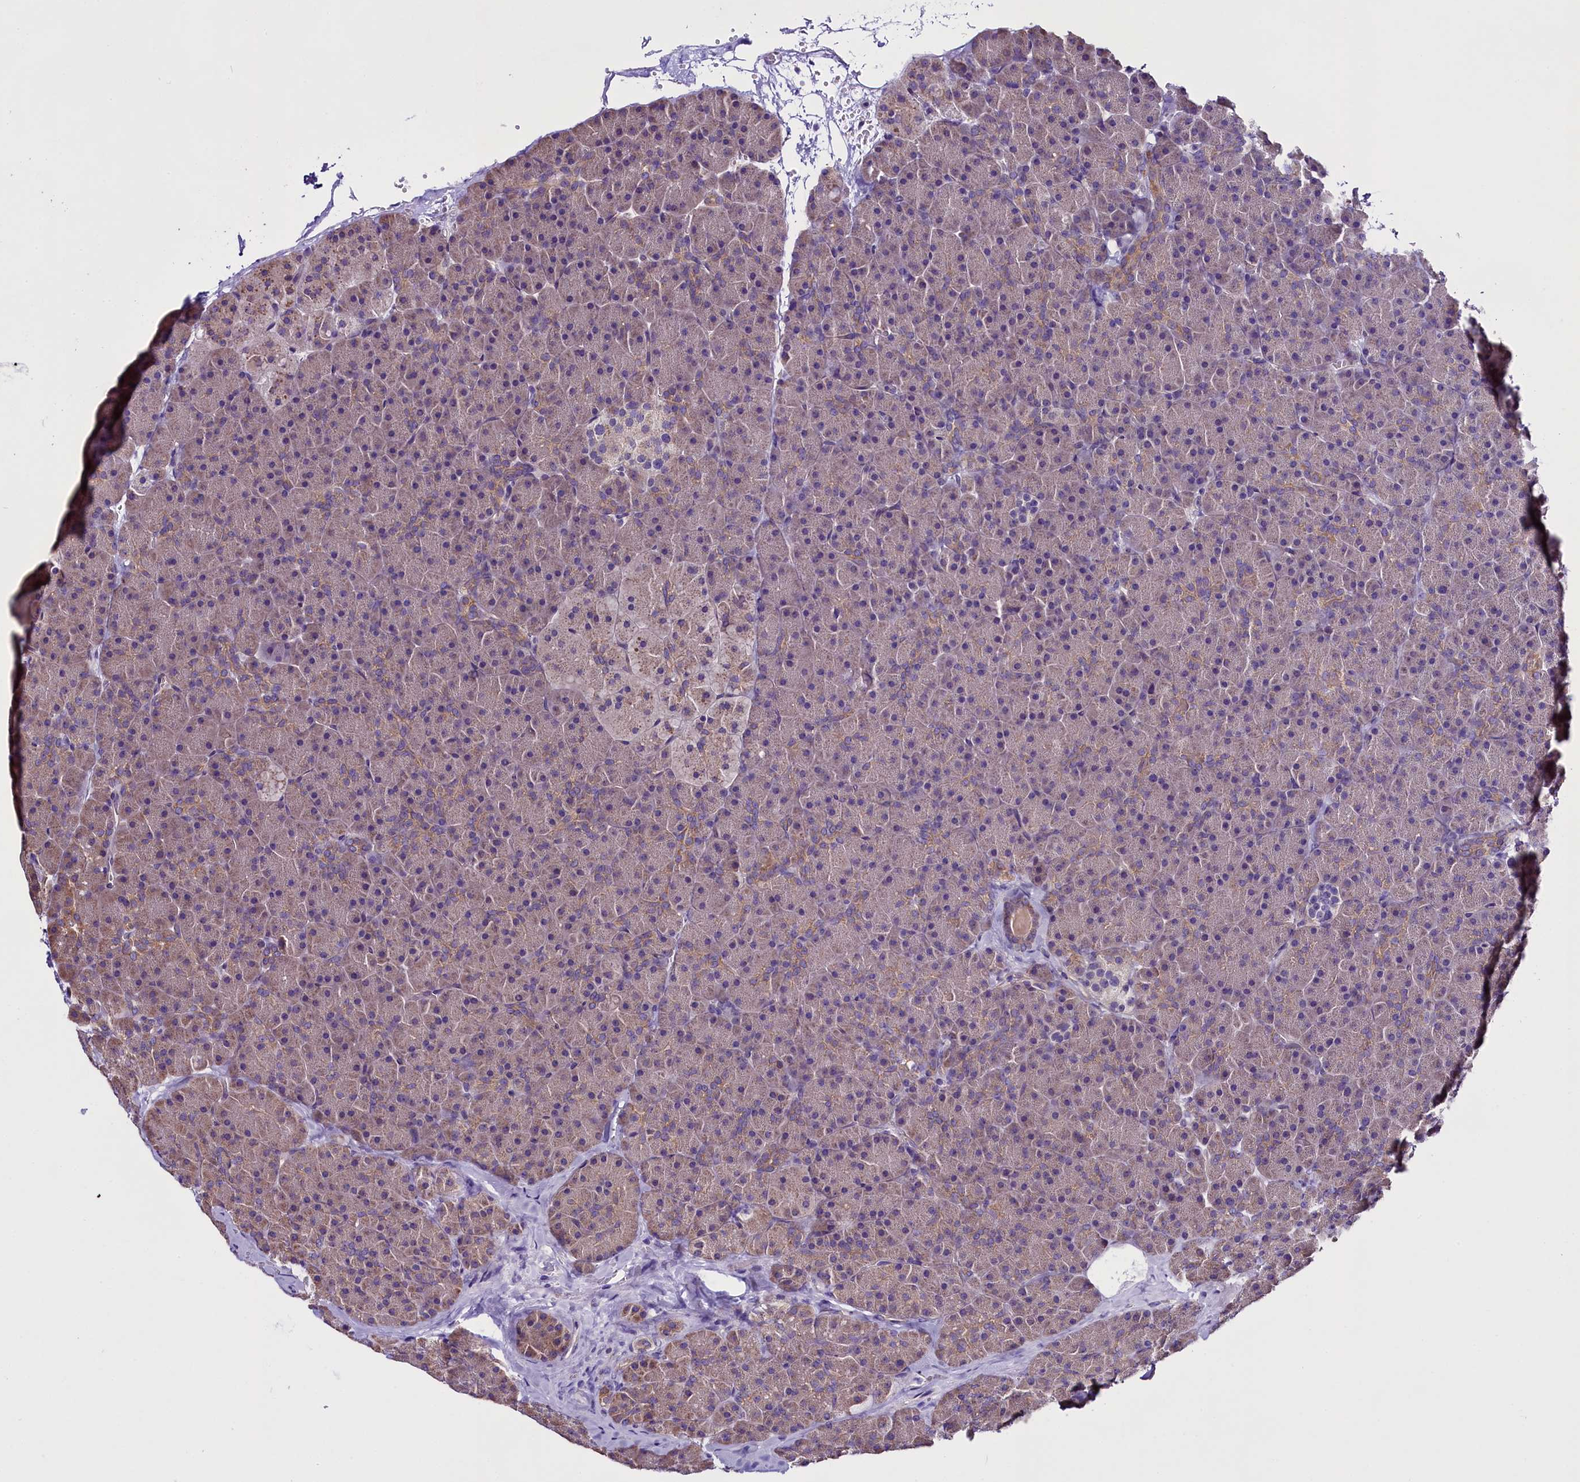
{"staining": {"intensity": "weak", "quantity": "25%-75%", "location": "cytoplasmic/membranous"}, "tissue": "pancreas", "cell_type": "Exocrine glandular cells", "image_type": "normal", "snomed": [{"axis": "morphology", "description": "Normal tissue, NOS"}, {"axis": "topography", "description": "Pancreas"}], "caption": "The image shows staining of benign pancreas, revealing weak cytoplasmic/membranous protein staining (brown color) within exocrine glandular cells.", "gene": "UACA", "patient": {"sex": "male", "age": 36}}